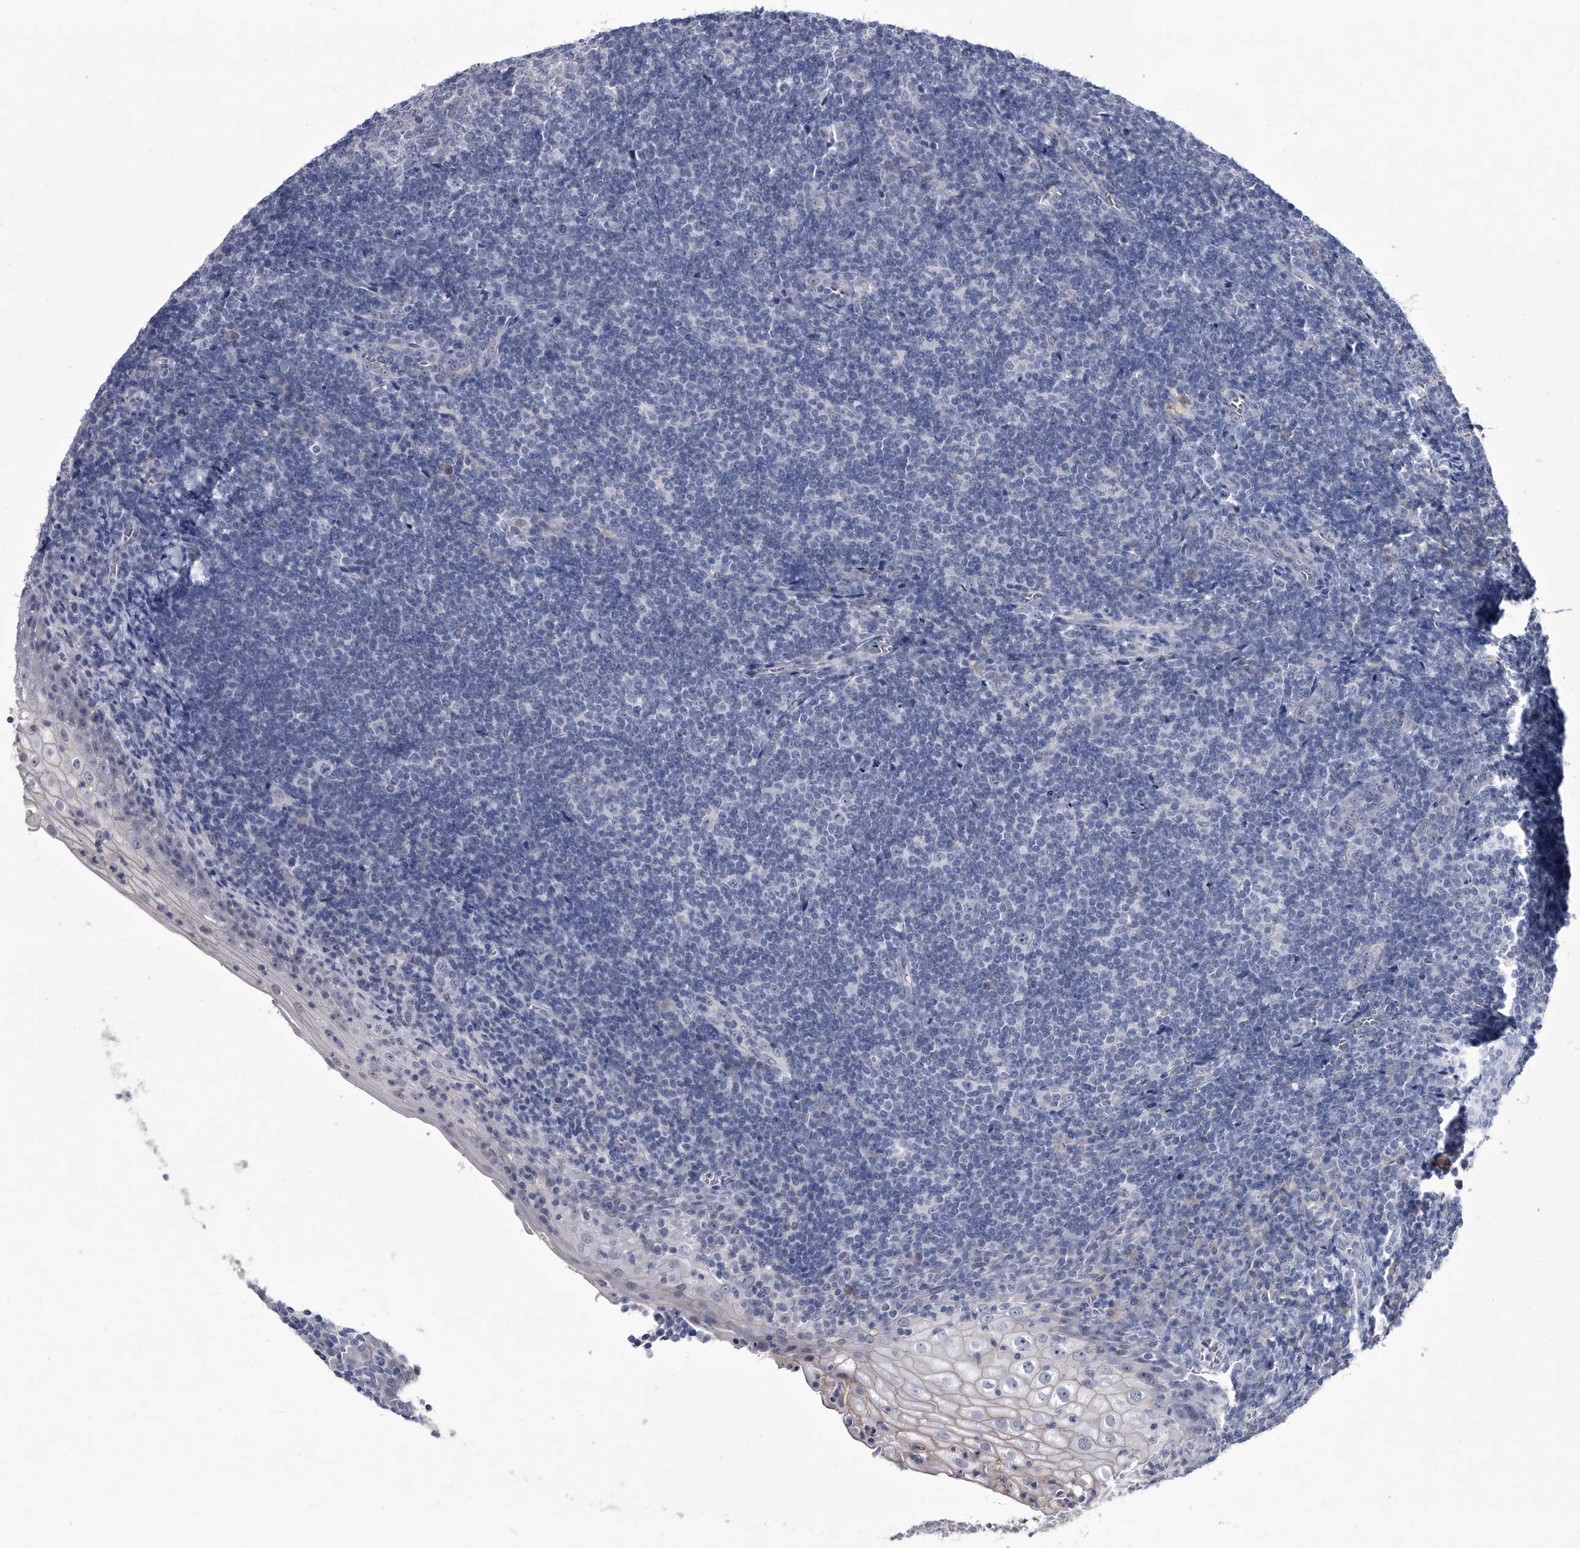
{"staining": {"intensity": "negative", "quantity": "none", "location": "none"}, "tissue": "tonsil", "cell_type": "Germinal center cells", "image_type": "normal", "snomed": [{"axis": "morphology", "description": "Normal tissue, NOS"}, {"axis": "topography", "description": "Tonsil"}], "caption": "The photomicrograph displays no staining of germinal center cells in normal tonsil.", "gene": "CRISP2", "patient": {"sex": "male", "age": 37}}